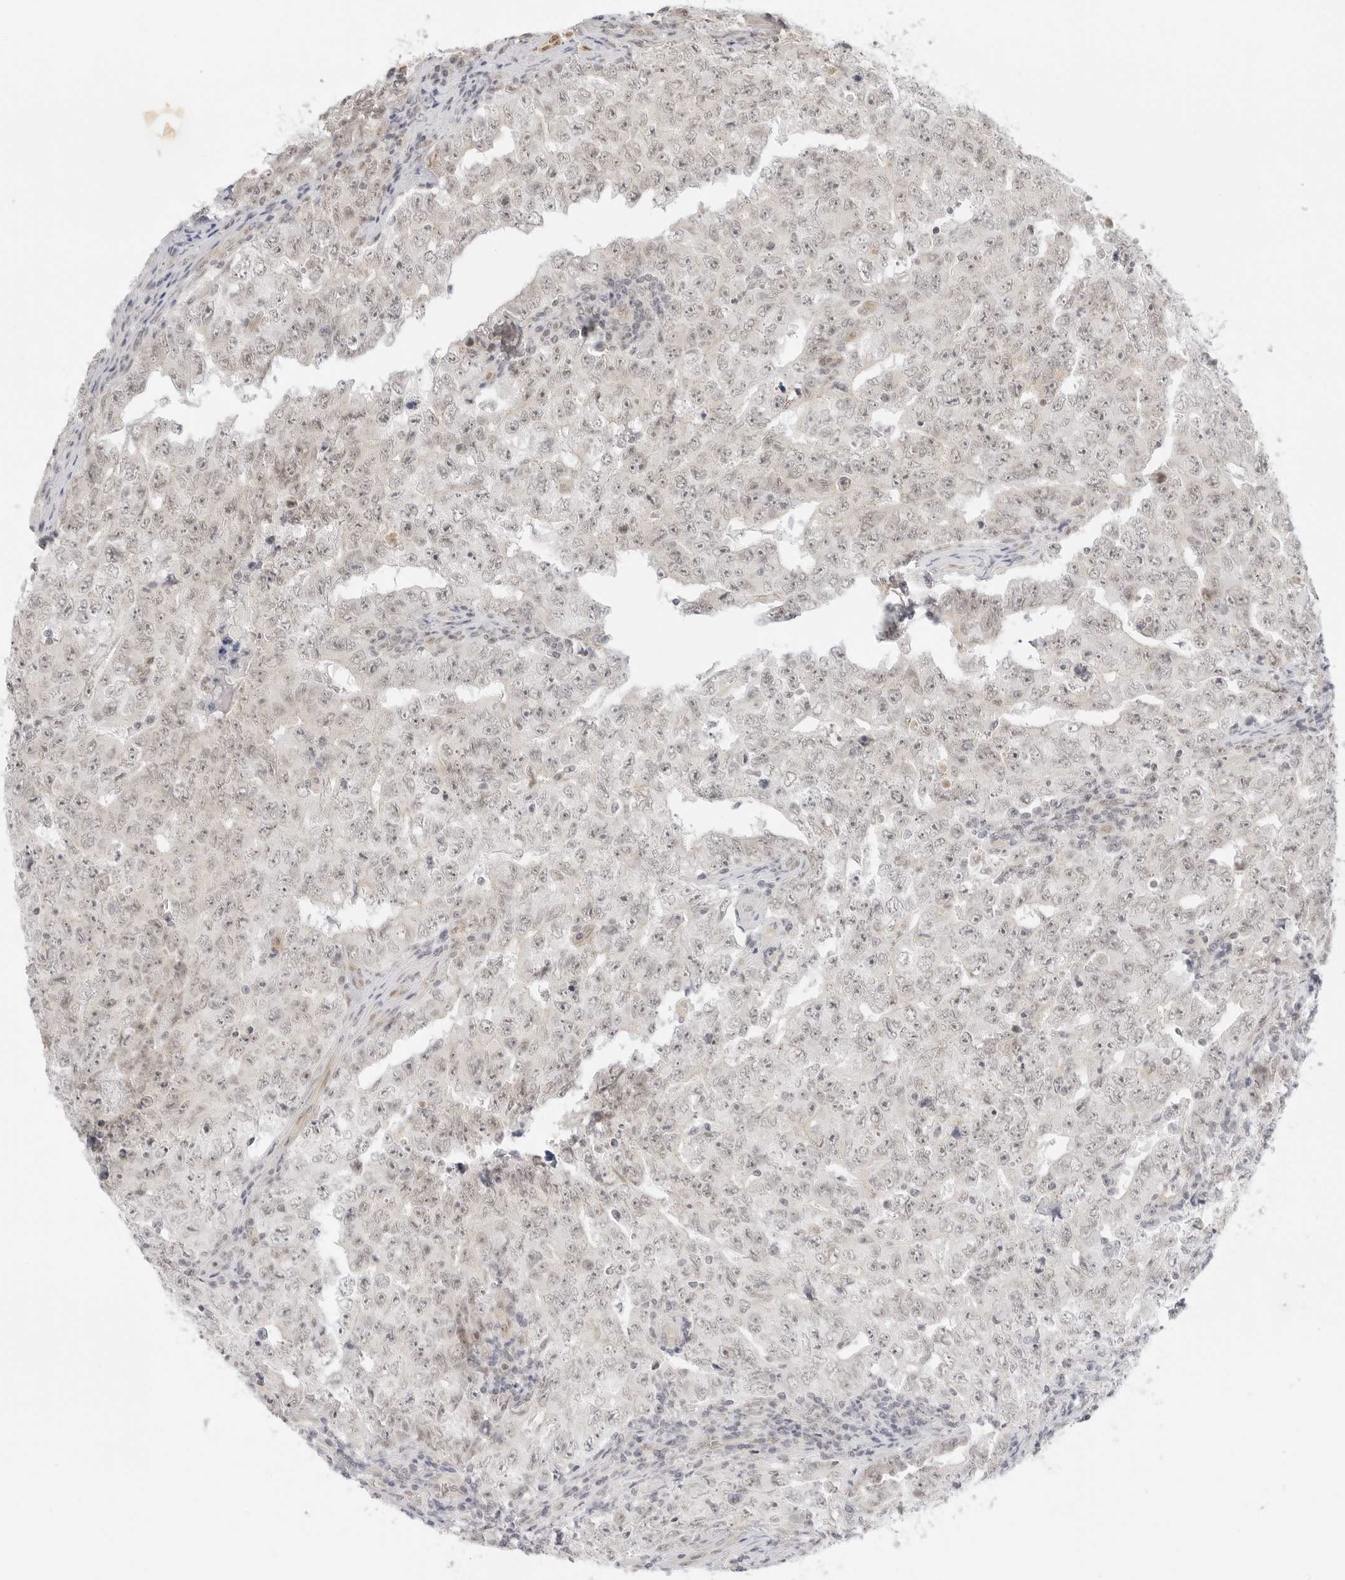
{"staining": {"intensity": "weak", "quantity": "<25%", "location": "nuclear"}, "tissue": "testis cancer", "cell_type": "Tumor cells", "image_type": "cancer", "snomed": [{"axis": "morphology", "description": "Carcinoma, Embryonal, NOS"}, {"axis": "topography", "description": "Testis"}], "caption": "Immunohistochemistry (IHC) photomicrograph of neoplastic tissue: human embryonal carcinoma (testis) stained with DAB (3,3'-diaminobenzidine) reveals no significant protein staining in tumor cells. (DAB (3,3'-diaminobenzidine) immunohistochemistry (IHC) with hematoxylin counter stain).", "gene": "MED18", "patient": {"sex": "male", "age": 26}}